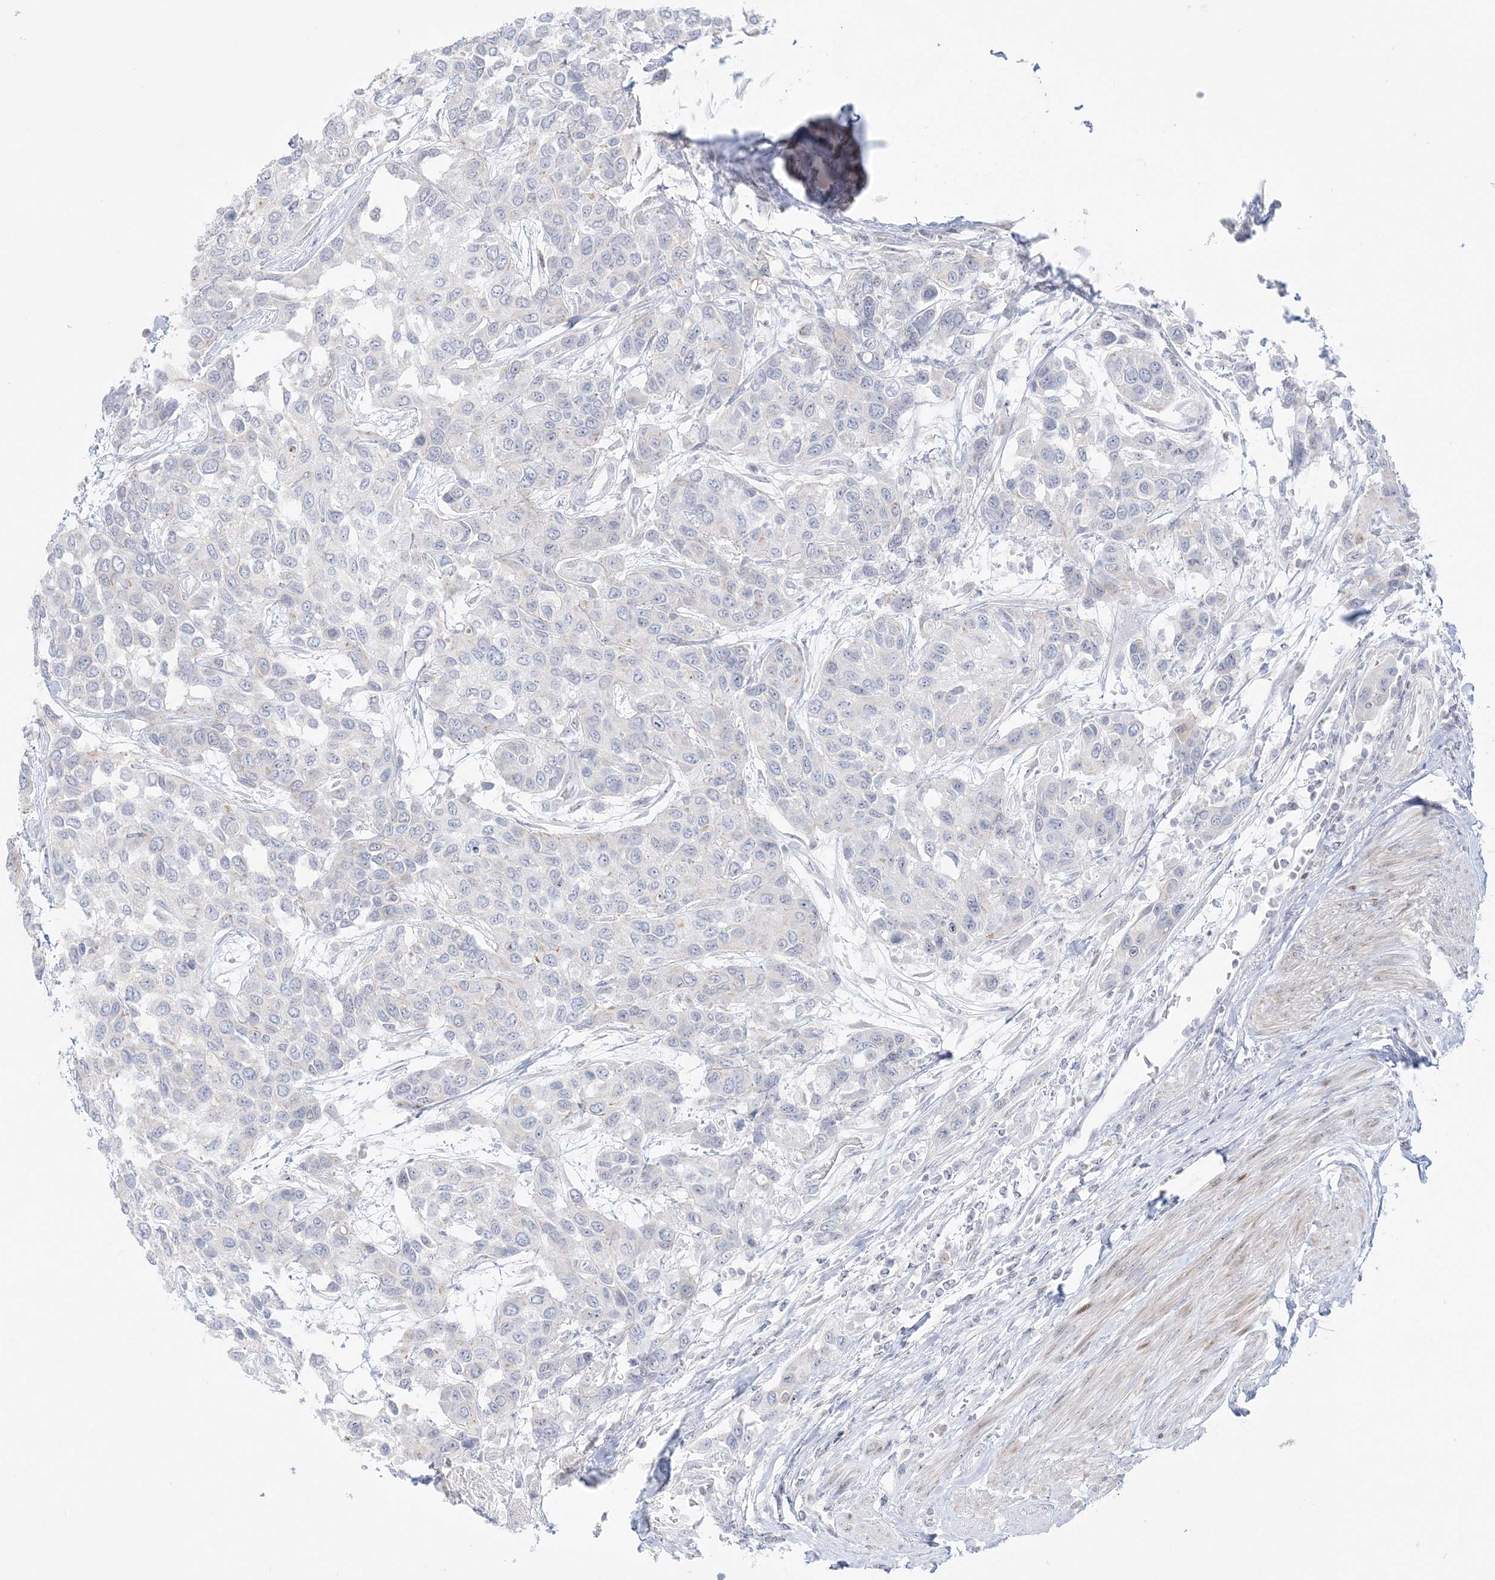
{"staining": {"intensity": "negative", "quantity": "none", "location": "none"}, "tissue": "urothelial cancer", "cell_type": "Tumor cells", "image_type": "cancer", "snomed": [{"axis": "morphology", "description": "Normal tissue, NOS"}, {"axis": "morphology", "description": "Urothelial carcinoma, High grade"}, {"axis": "topography", "description": "Vascular tissue"}, {"axis": "topography", "description": "Urinary bladder"}], "caption": "Tumor cells show no significant protein staining in urothelial cancer. (DAB IHC visualized using brightfield microscopy, high magnification).", "gene": "SH3BP4", "patient": {"sex": "female", "age": 56}}